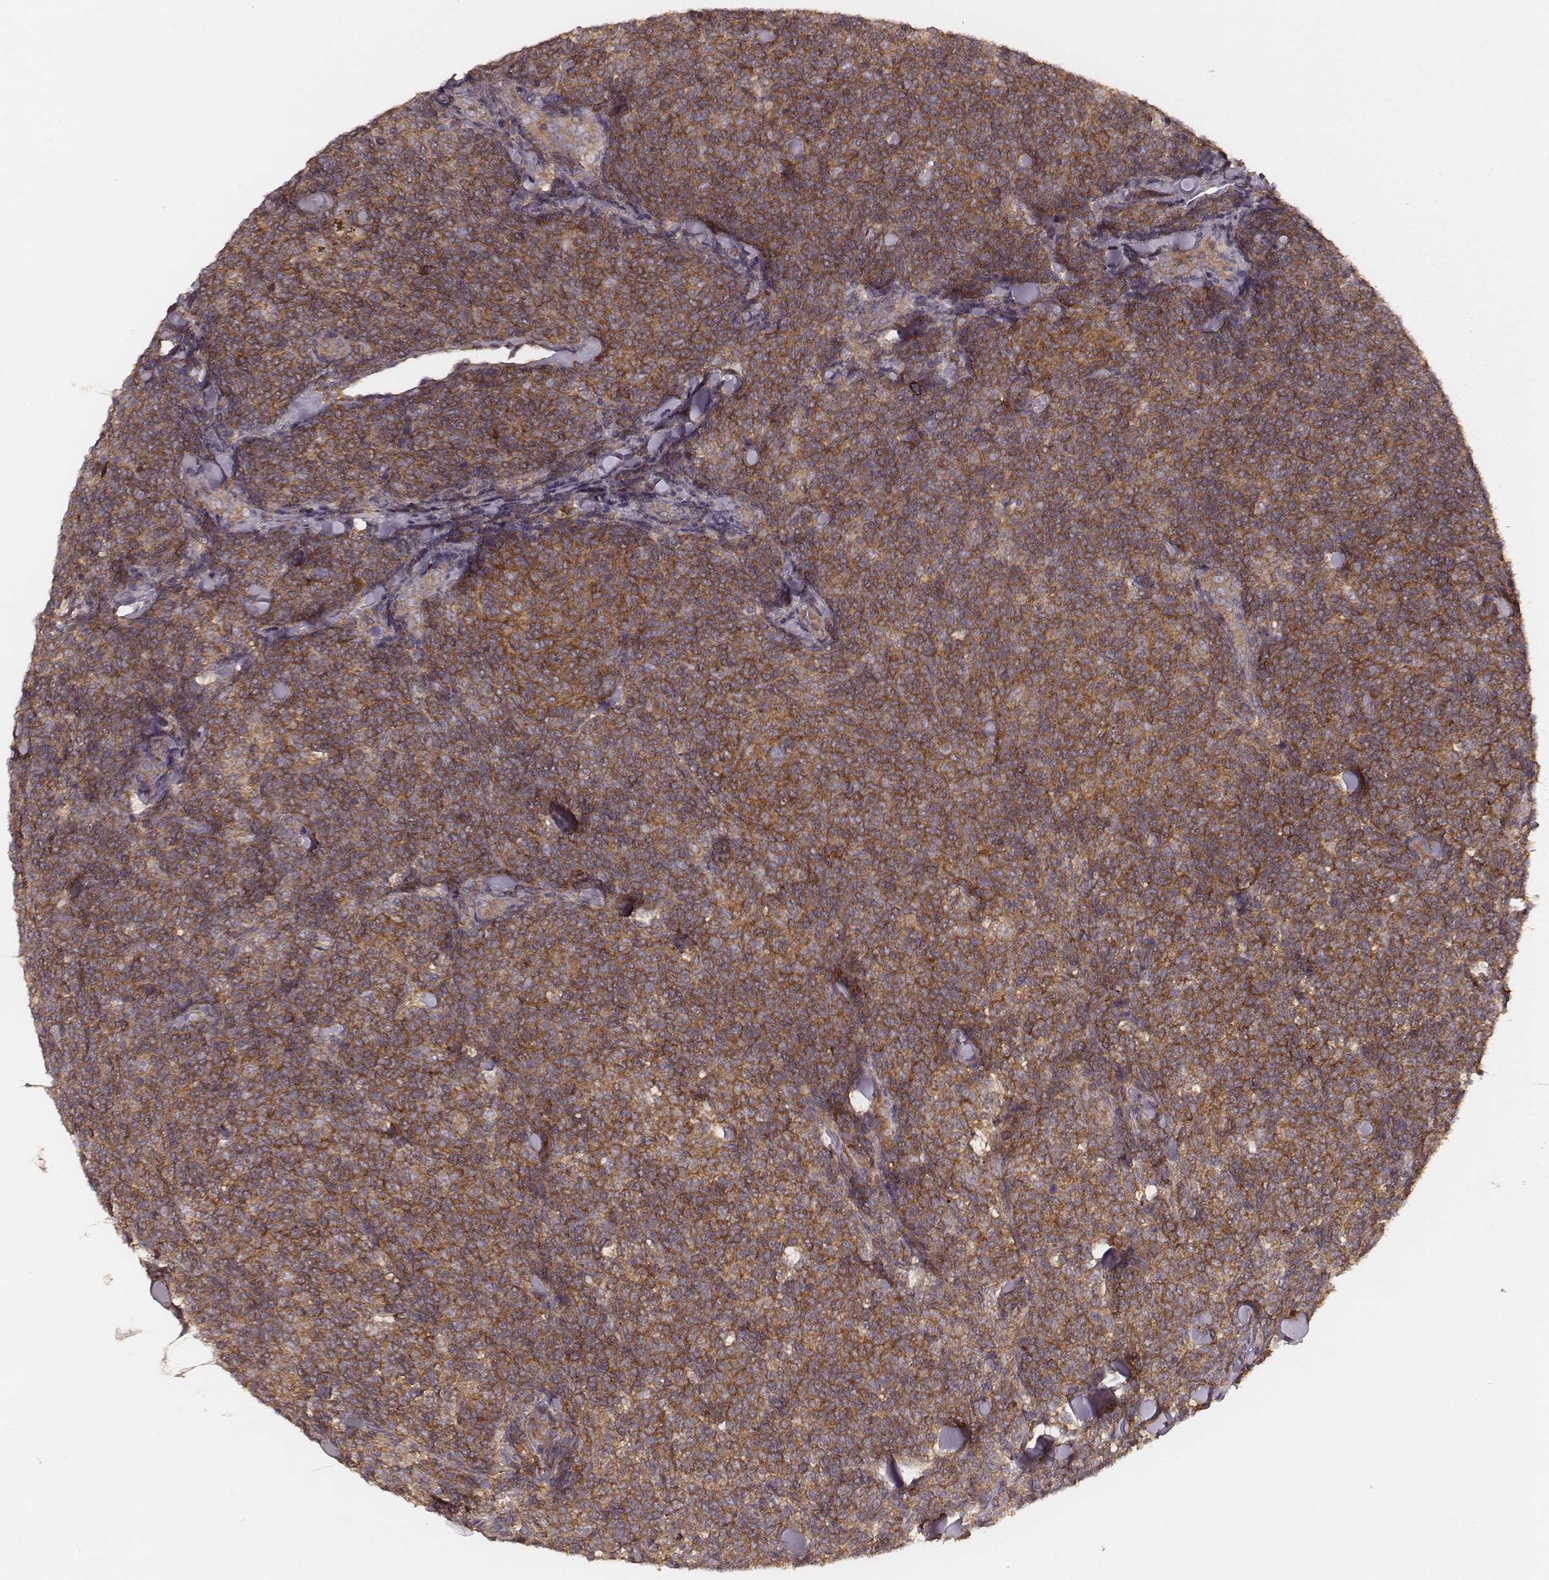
{"staining": {"intensity": "moderate", "quantity": ">75%", "location": "cytoplasmic/membranous"}, "tissue": "lymphoma", "cell_type": "Tumor cells", "image_type": "cancer", "snomed": [{"axis": "morphology", "description": "Malignant lymphoma, non-Hodgkin's type, Low grade"}, {"axis": "topography", "description": "Lymph node"}], "caption": "Human lymphoma stained for a protein (brown) displays moderate cytoplasmic/membranous positive staining in approximately >75% of tumor cells.", "gene": "CARS1", "patient": {"sex": "female", "age": 56}}